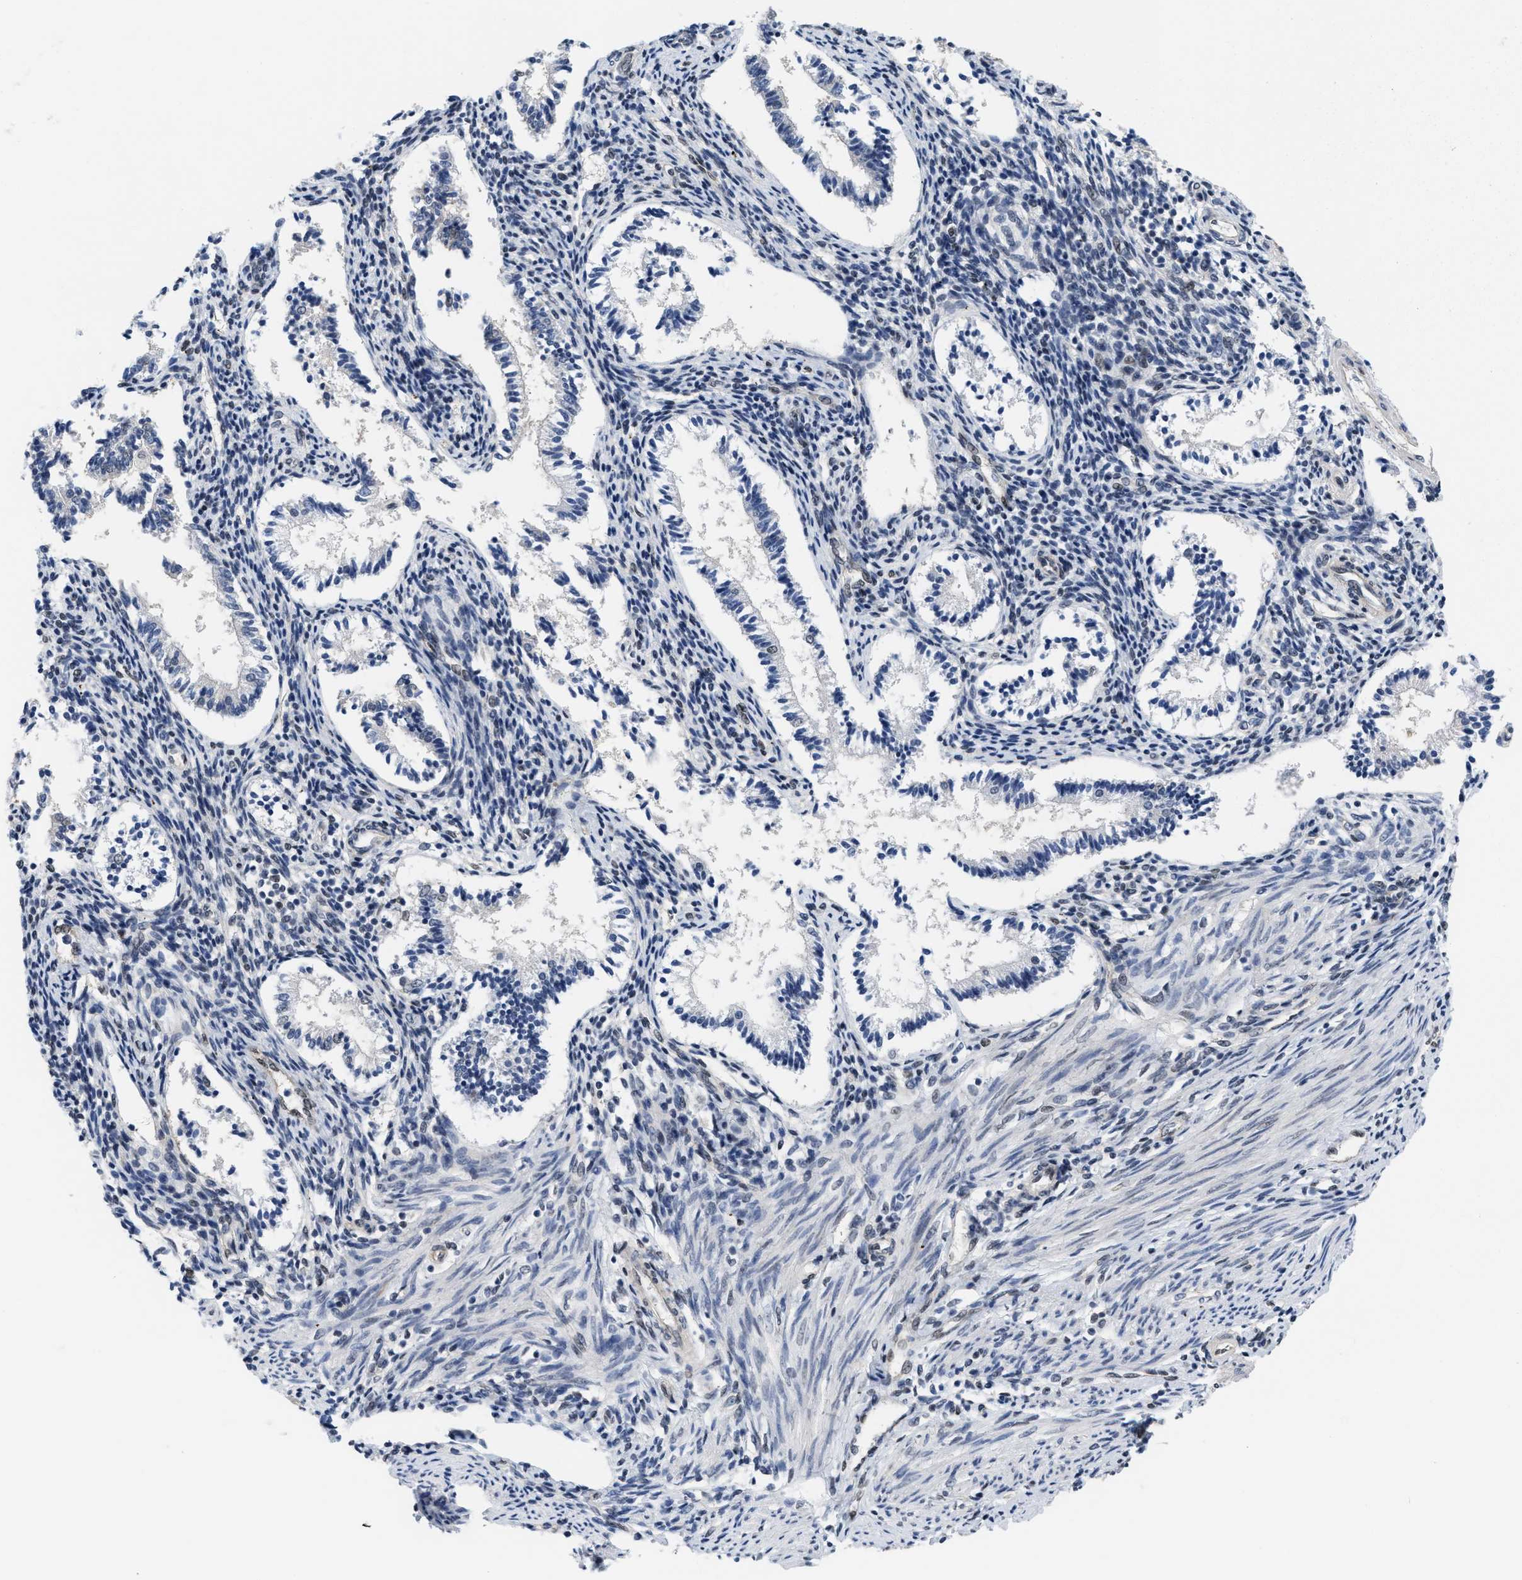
{"staining": {"intensity": "weak", "quantity": "<25%", "location": "nuclear"}, "tissue": "endometrium", "cell_type": "Cells in endometrial stroma", "image_type": "normal", "snomed": [{"axis": "morphology", "description": "Normal tissue, NOS"}, {"axis": "topography", "description": "Endometrium"}], "caption": "Normal endometrium was stained to show a protein in brown. There is no significant staining in cells in endometrial stroma. (DAB IHC, high magnification).", "gene": "MIER1", "patient": {"sex": "female", "age": 42}}